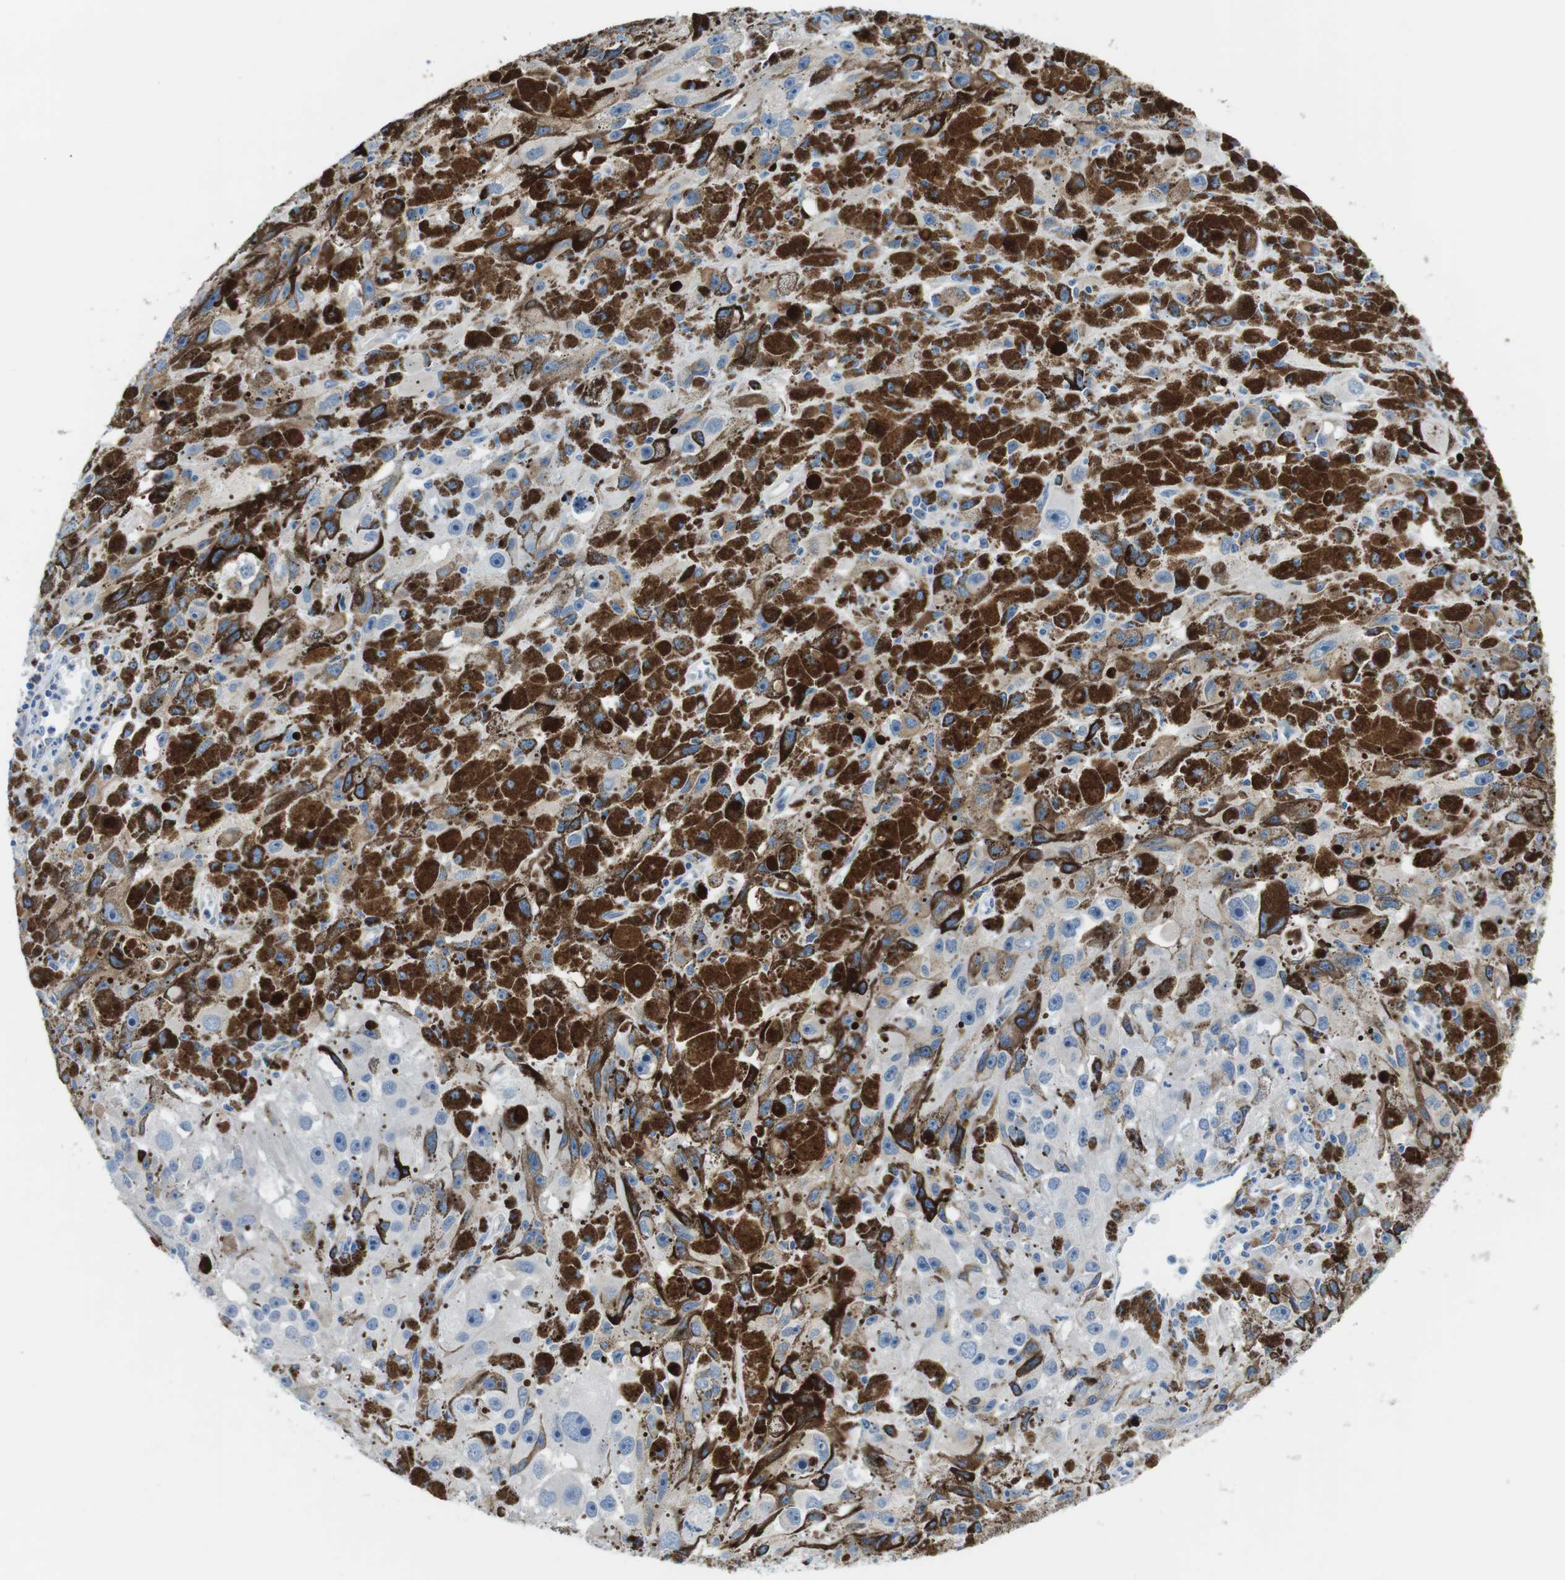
{"staining": {"intensity": "negative", "quantity": "none", "location": "none"}, "tissue": "melanoma", "cell_type": "Tumor cells", "image_type": "cancer", "snomed": [{"axis": "morphology", "description": "Malignant melanoma, NOS"}, {"axis": "topography", "description": "Skin"}], "caption": "This is a histopathology image of immunohistochemistry staining of melanoma, which shows no staining in tumor cells. The staining is performed using DAB (3,3'-diaminobenzidine) brown chromogen with nuclei counter-stained in using hematoxylin.", "gene": "CDH8", "patient": {"sex": "female", "age": 104}}